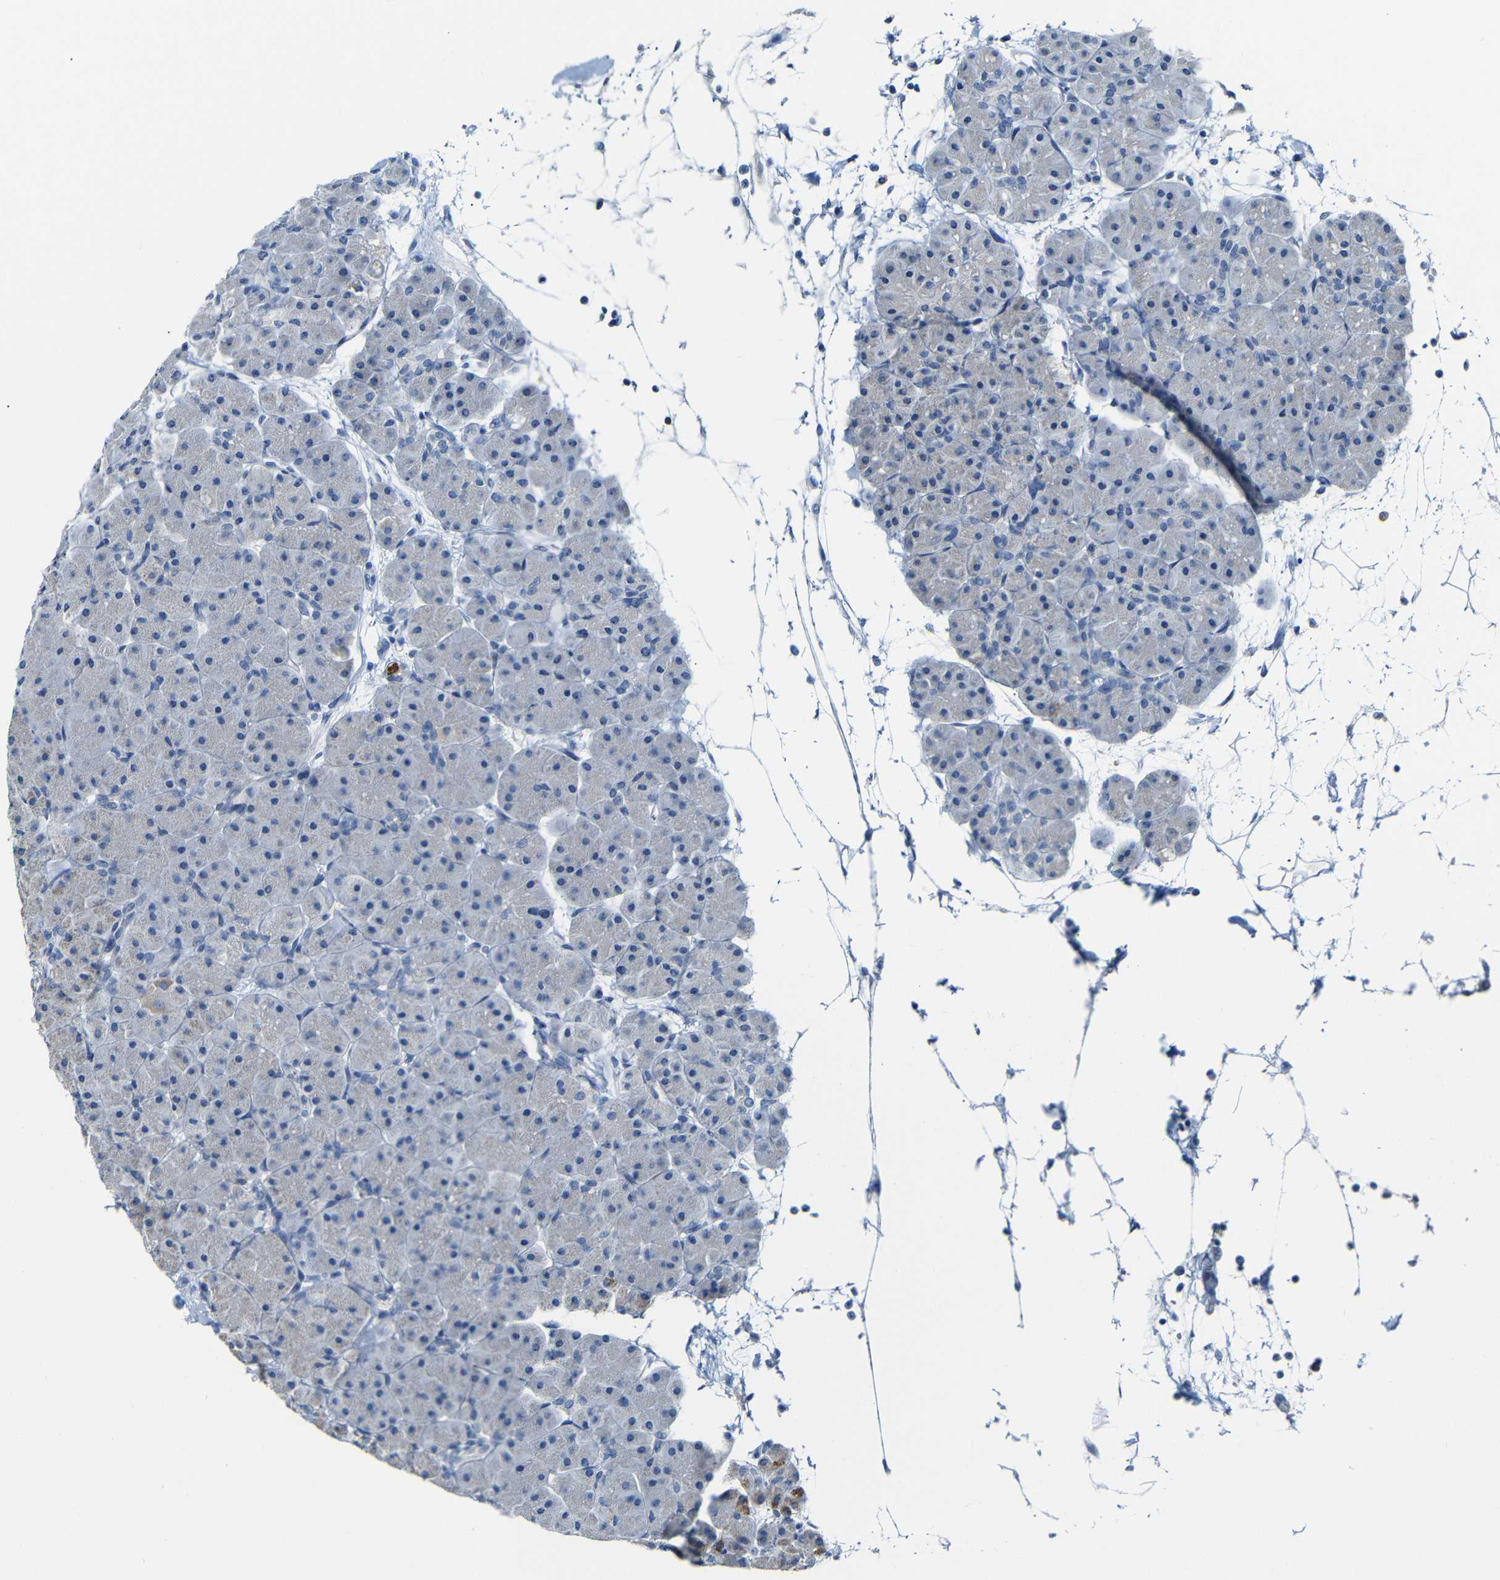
{"staining": {"intensity": "negative", "quantity": "none", "location": "none"}, "tissue": "pancreas", "cell_type": "Exocrine glandular cells", "image_type": "normal", "snomed": [{"axis": "morphology", "description": "Normal tissue, NOS"}, {"axis": "topography", "description": "Pancreas"}], "caption": "IHC image of unremarkable pancreas: pancreas stained with DAB reveals no significant protein expression in exocrine glandular cells. (DAB (3,3'-diaminobenzidine) immunohistochemistry, high magnification).", "gene": "C15orf48", "patient": {"sex": "male", "age": 66}}